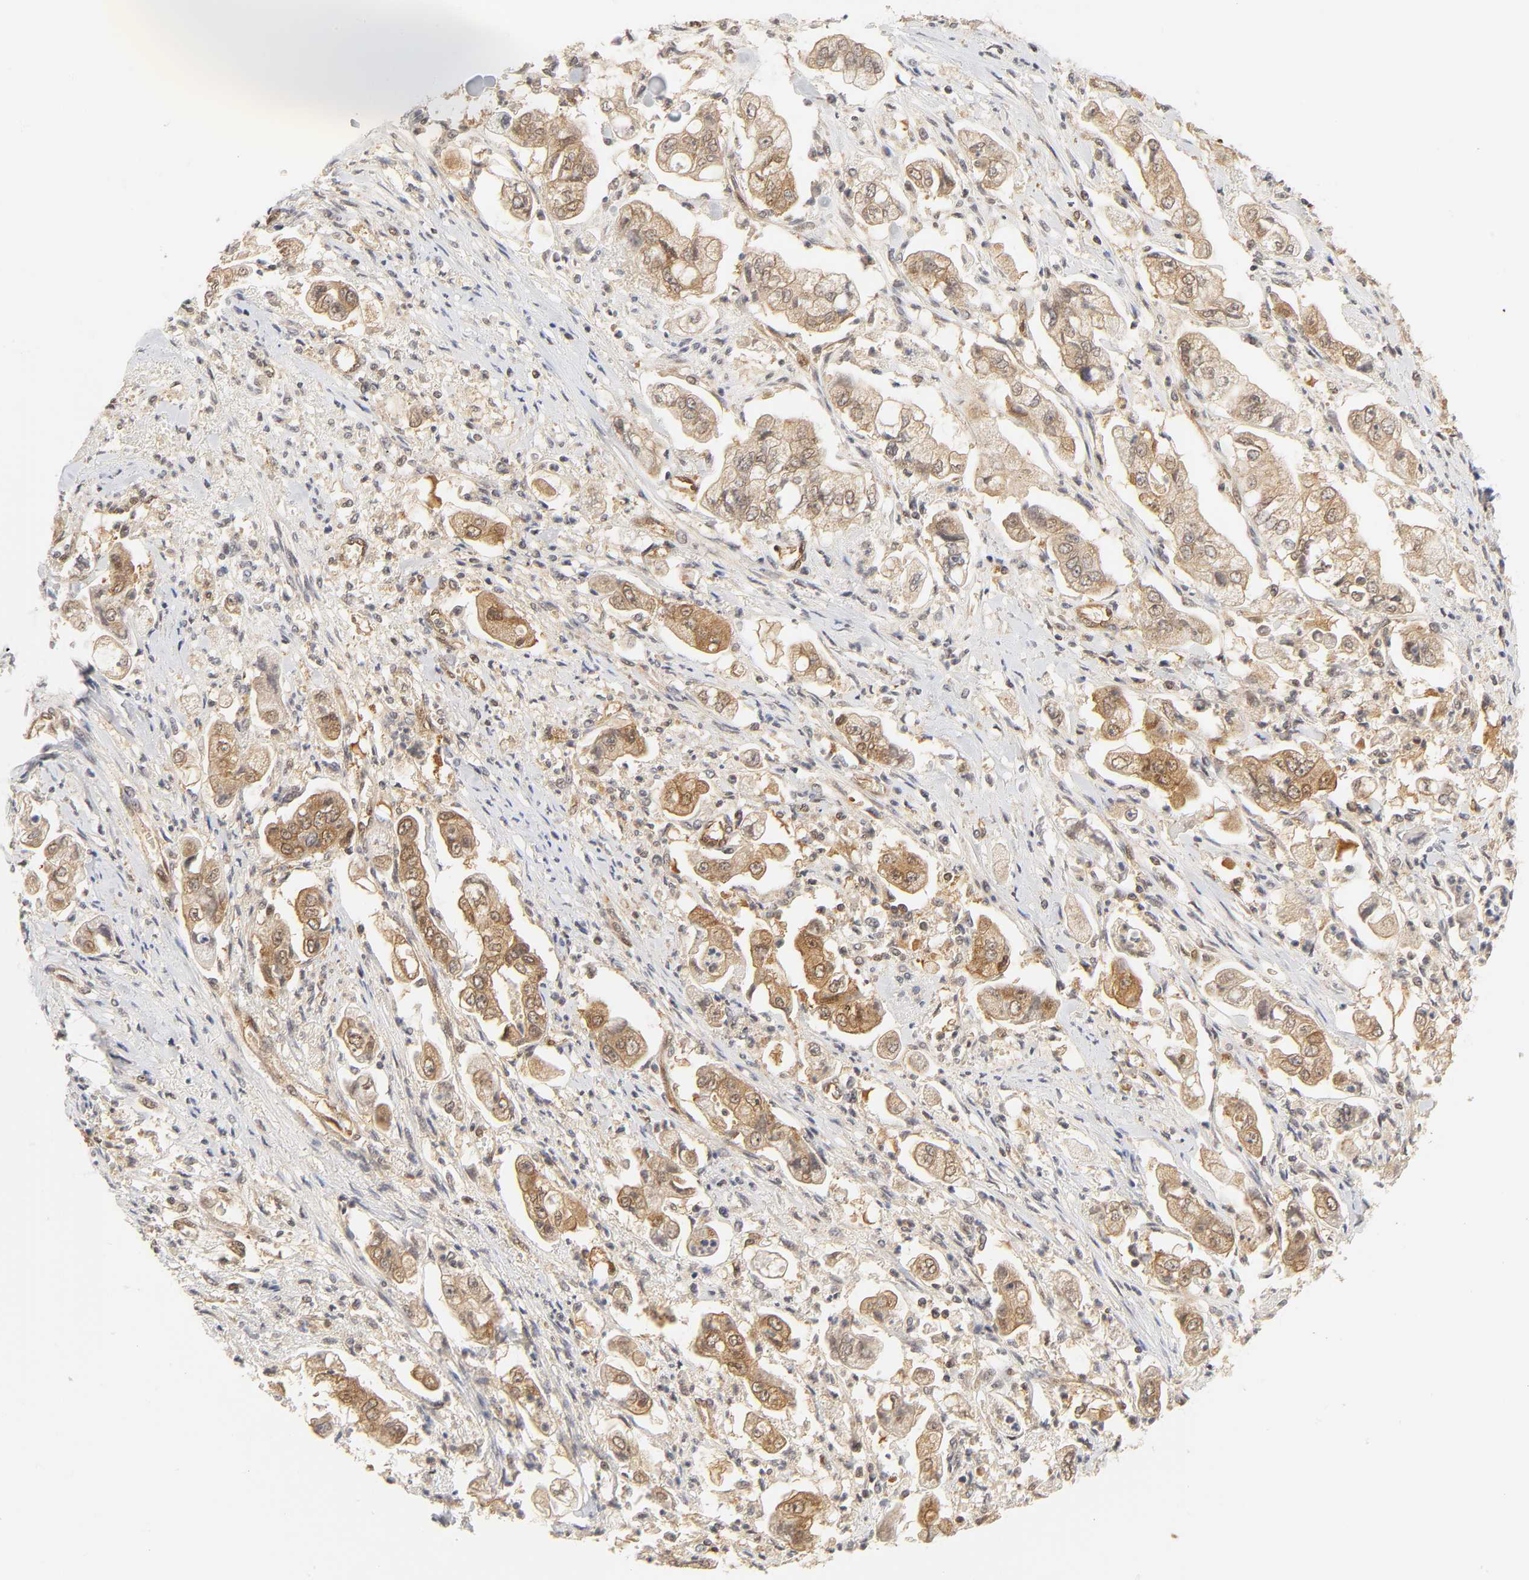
{"staining": {"intensity": "moderate", "quantity": ">75%", "location": "cytoplasmic/membranous,nuclear"}, "tissue": "stomach cancer", "cell_type": "Tumor cells", "image_type": "cancer", "snomed": [{"axis": "morphology", "description": "Adenocarcinoma, NOS"}, {"axis": "topography", "description": "Stomach"}], "caption": "Adenocarcinoma (stomach) was stained to show a protein in brown. There is medium levels of moderate cytoplasmic/membranous and nuclear positivity in about >75% of tumor cells. Nuclei are stained in blue.", "gene": "CDC37", "patient": {"sex": "male", "age": 62}}